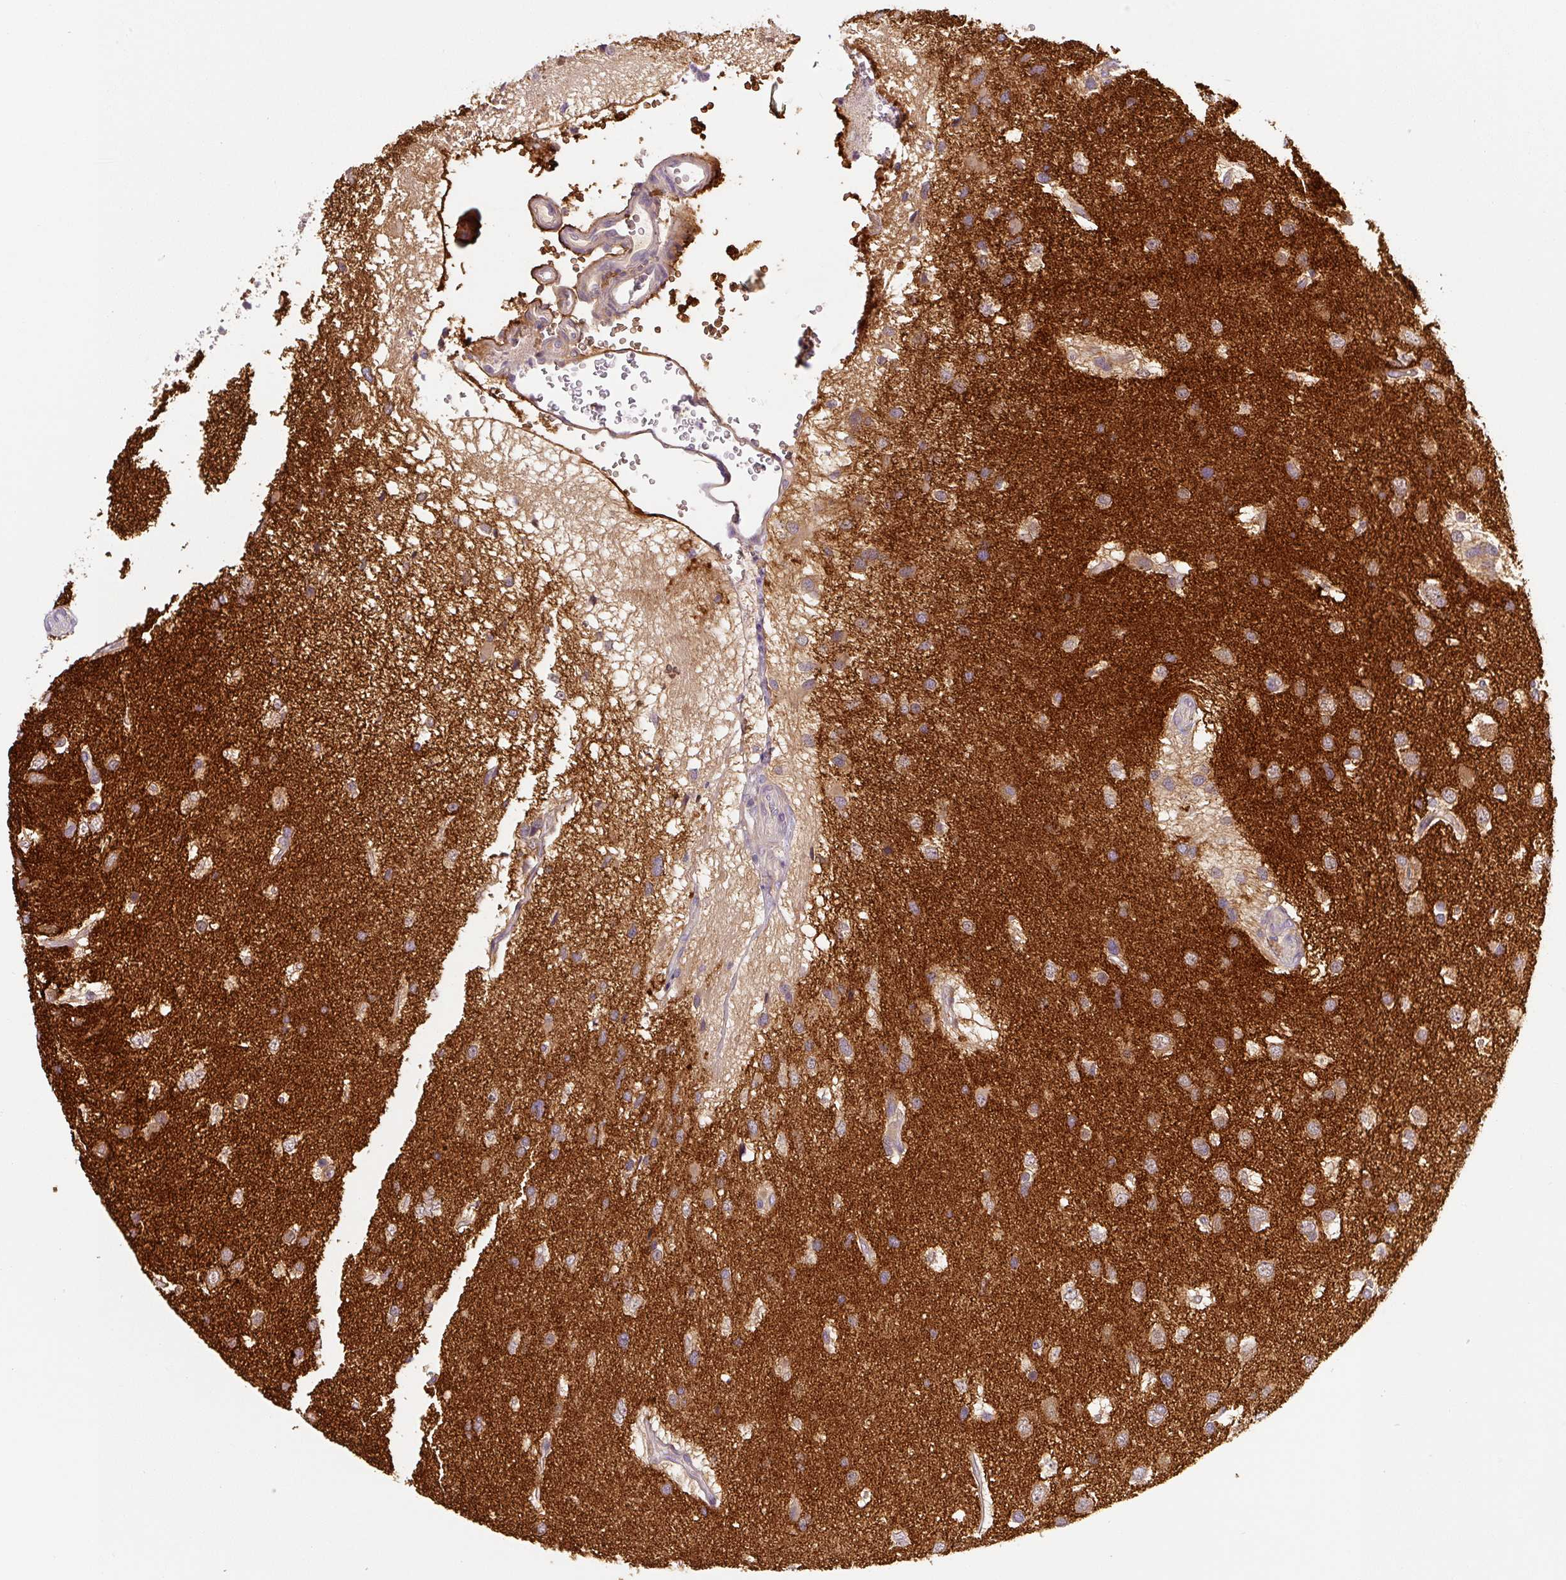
{"staining": {"intensity": "weak", "quantity": "<25%", "location": "cytoplasmic/membranous"}, "tissue": "glioma", "cell_type": "Tumor cells", "image_type": "cancer", "snomed": [{"axis": "morphology", "description": "Glioma, malignant, High grade"}, {"axis": "topography", "description": "Brain"}], "caption": "The IHC image has no significant expression in tumor cells of malignant glioma (high-grade) tissue.", "gene": "PRKAA2", "patient": {"sex": "male", "age": 53}}